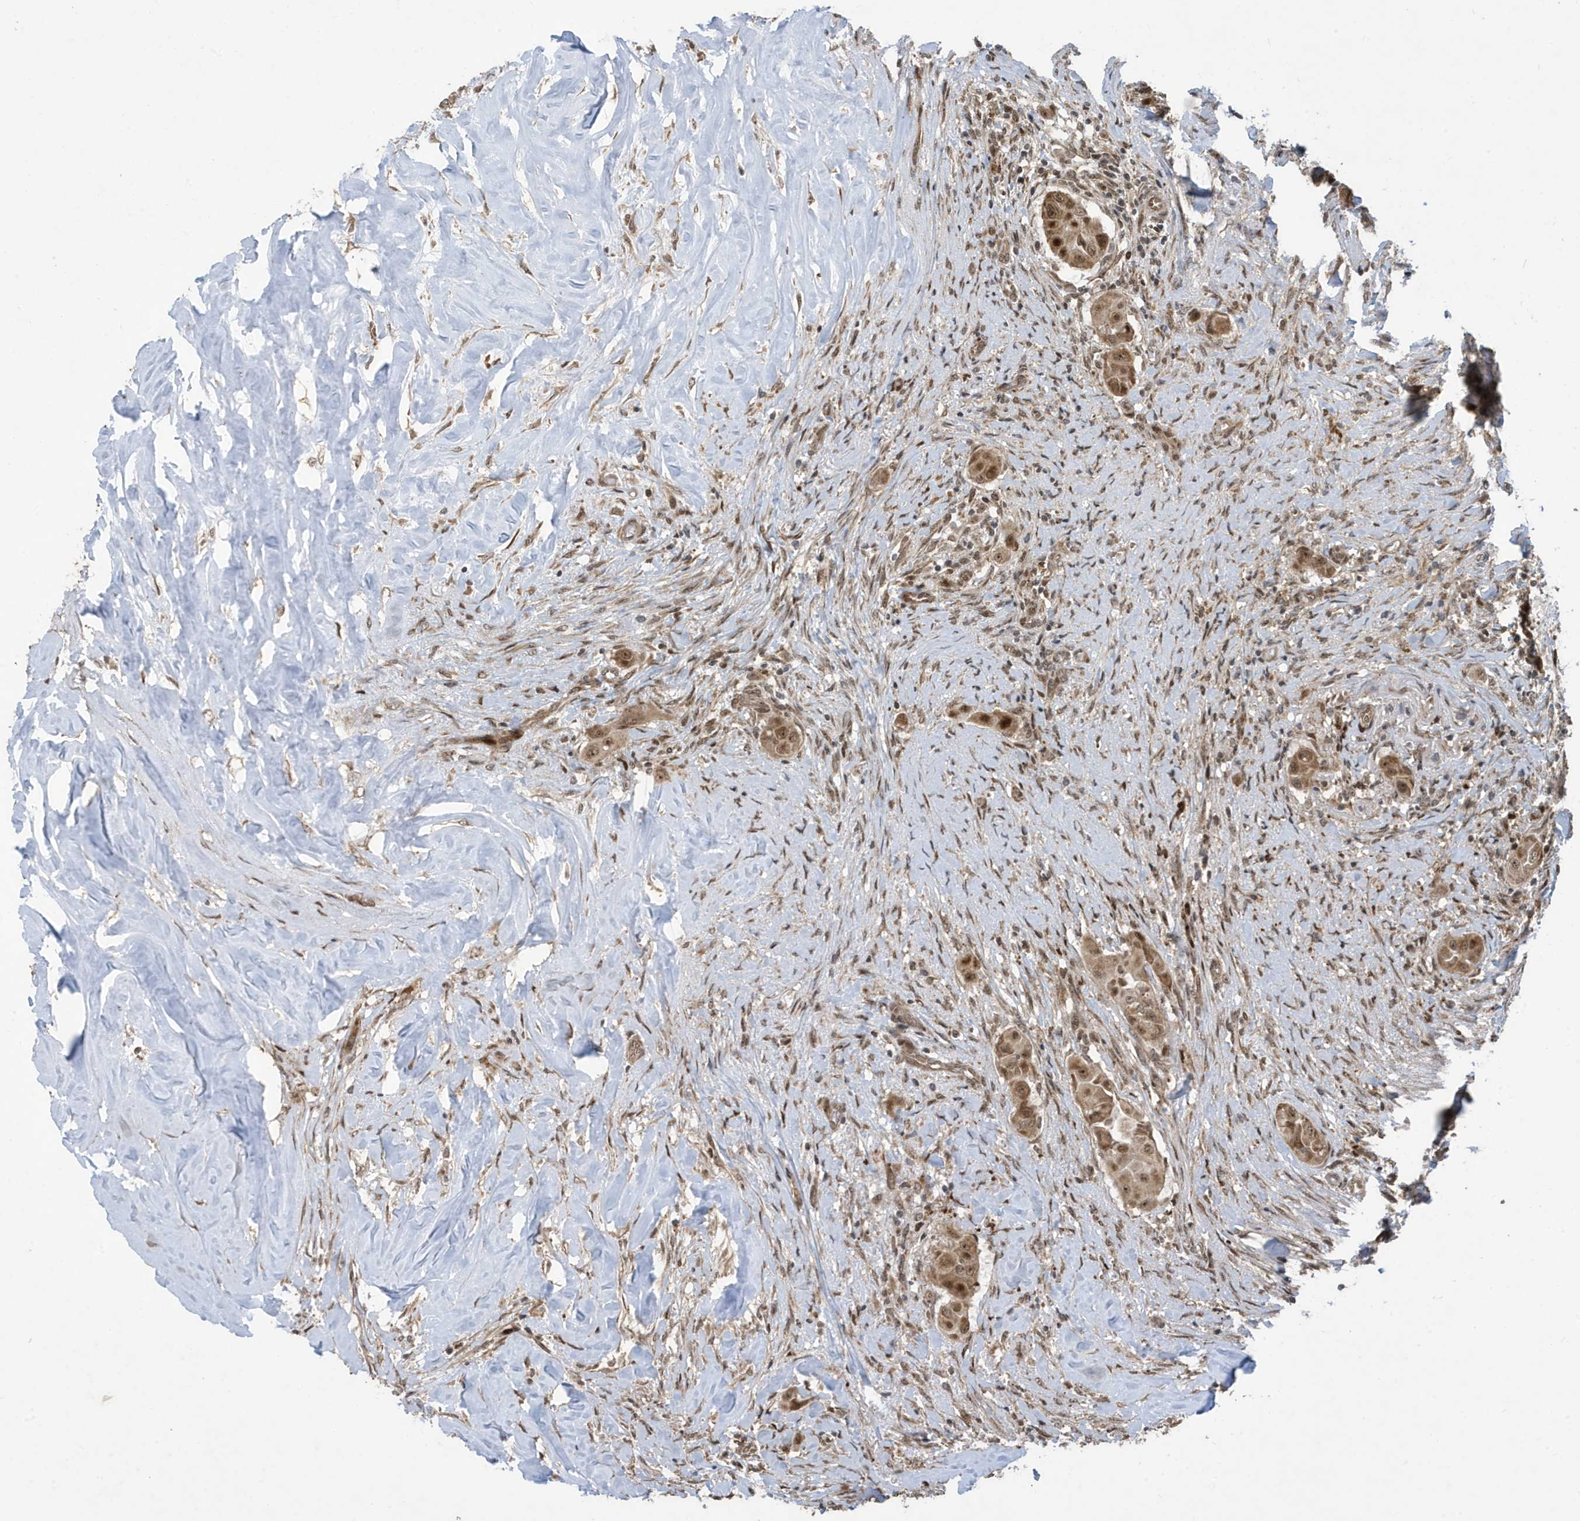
{"staining": {"intensity": "moderate", "quantity": ">75%", "location": "cytoplasmic/membranous,nuclear"}, "tissue": "thyroid cancer", "cell_type": "Tumor cells", "image_type": "cancer", "snomed": [{"axis": "morphology", "description": "Papillary adenocarcinoma, NOS"}, {"axis": "topography", "description": "Thyroid gland"}], "caption": "Protein staining displays moderate cytoplasmic/membranous and nuclear staining in approximately >75% of tumor cells in thyroid cancer (papillary adenocarcinoma). (Stains: DAB (3,3'-diaminobenzidine) in brown, nuclei in blue, Microscopy: brightfield microscopy at high magnification).", "gene": "FAM9B", "patient": {"sex": "female", "age": 59}}